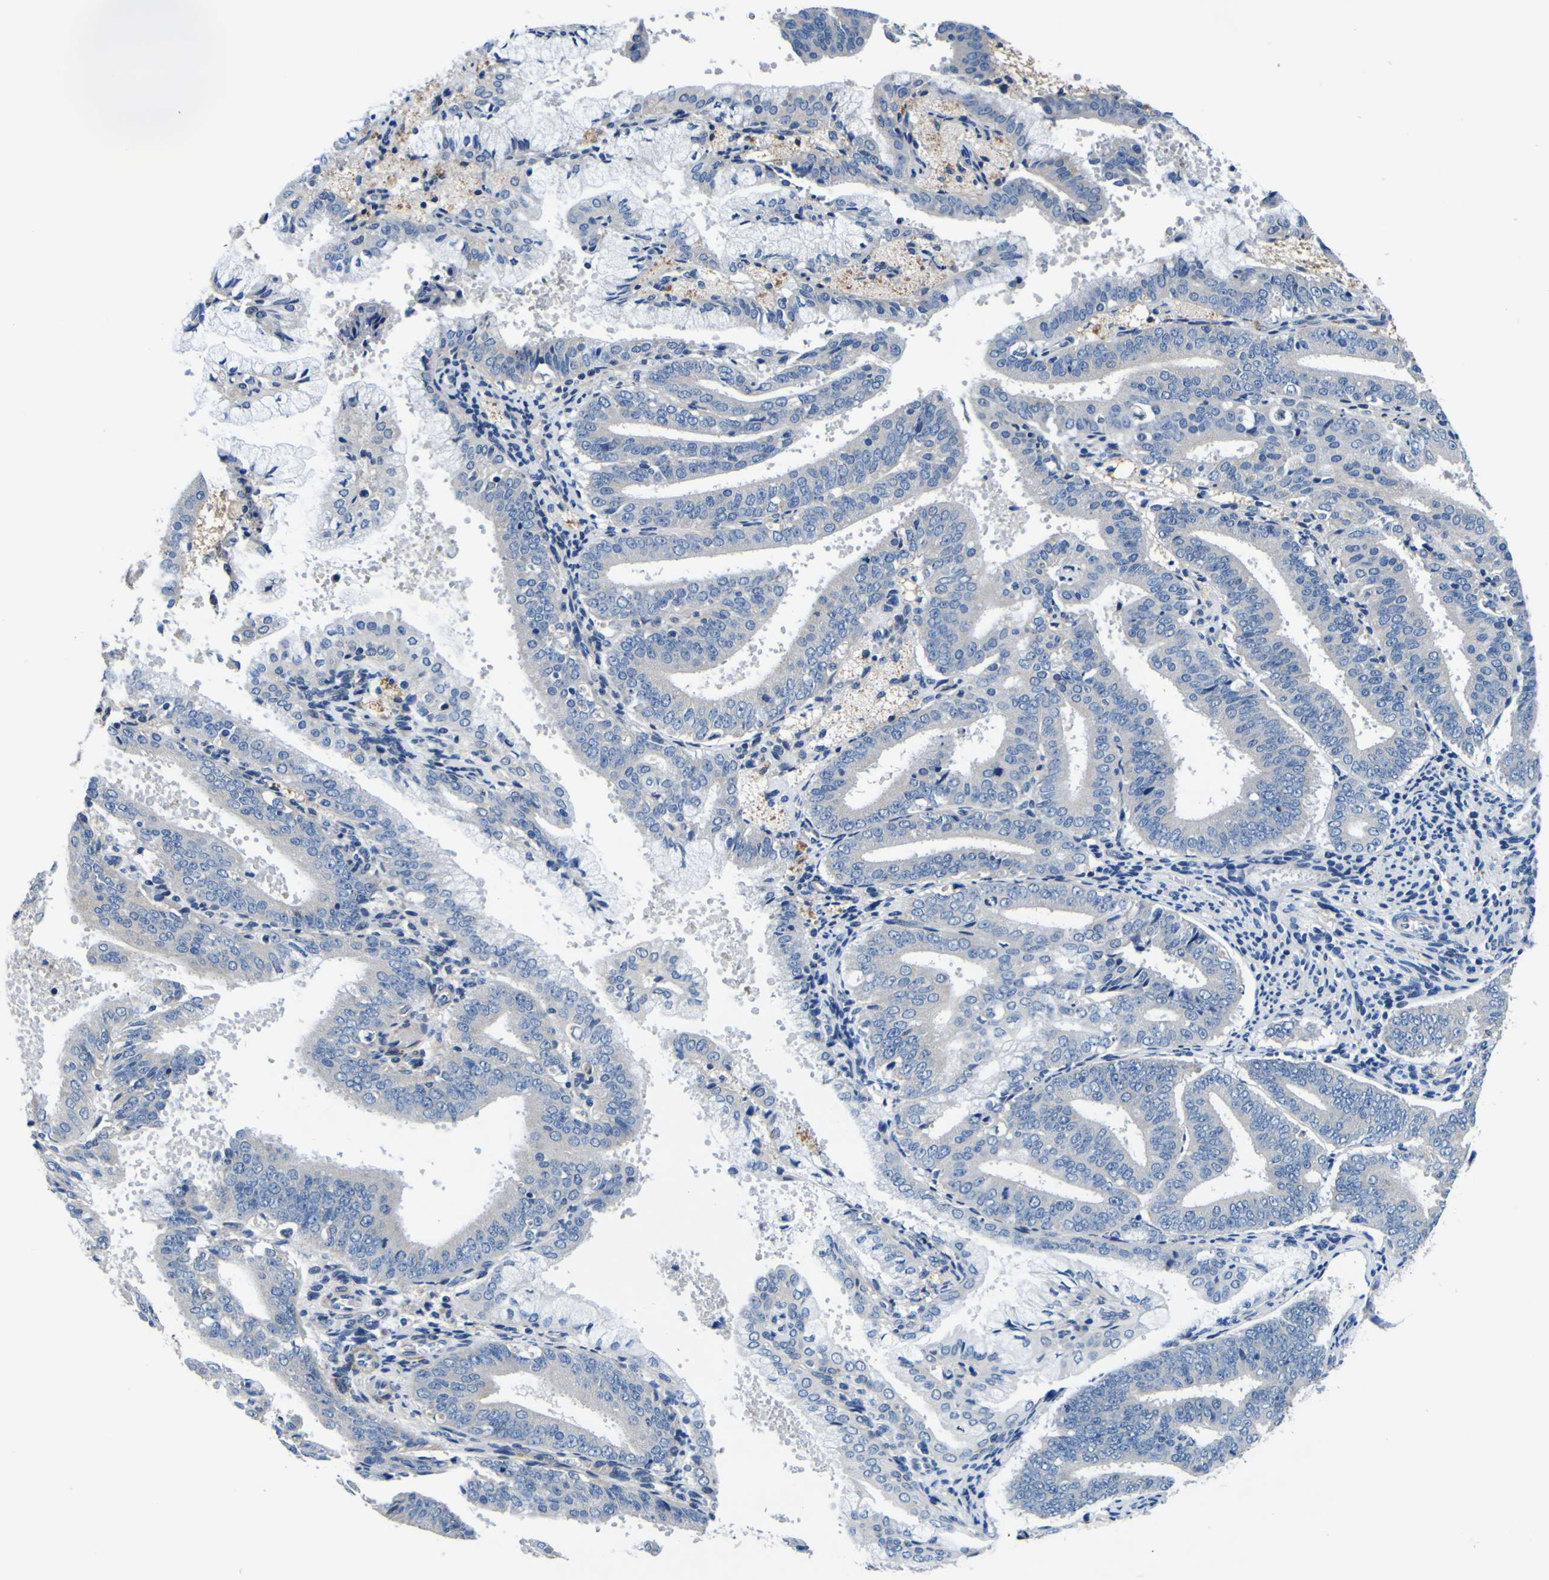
{"staining": {"intensity": "negative", "quantity": "none", "location": "none"}, "tissue": "endometrial cancer", "cell_type": "Tumor cells", "image_type": "cancer", "snomed": [{"axis": "morphology", "description": "Adenocarcinoma, NOS"}, {"axis": "topography", "description": "Endometrium"}], "caption": "Image shows no significant protein expression in tumor cells of endometrial cancer.", "gene": "AGAP3", "patient": {"sex": "female", "age": 63}}